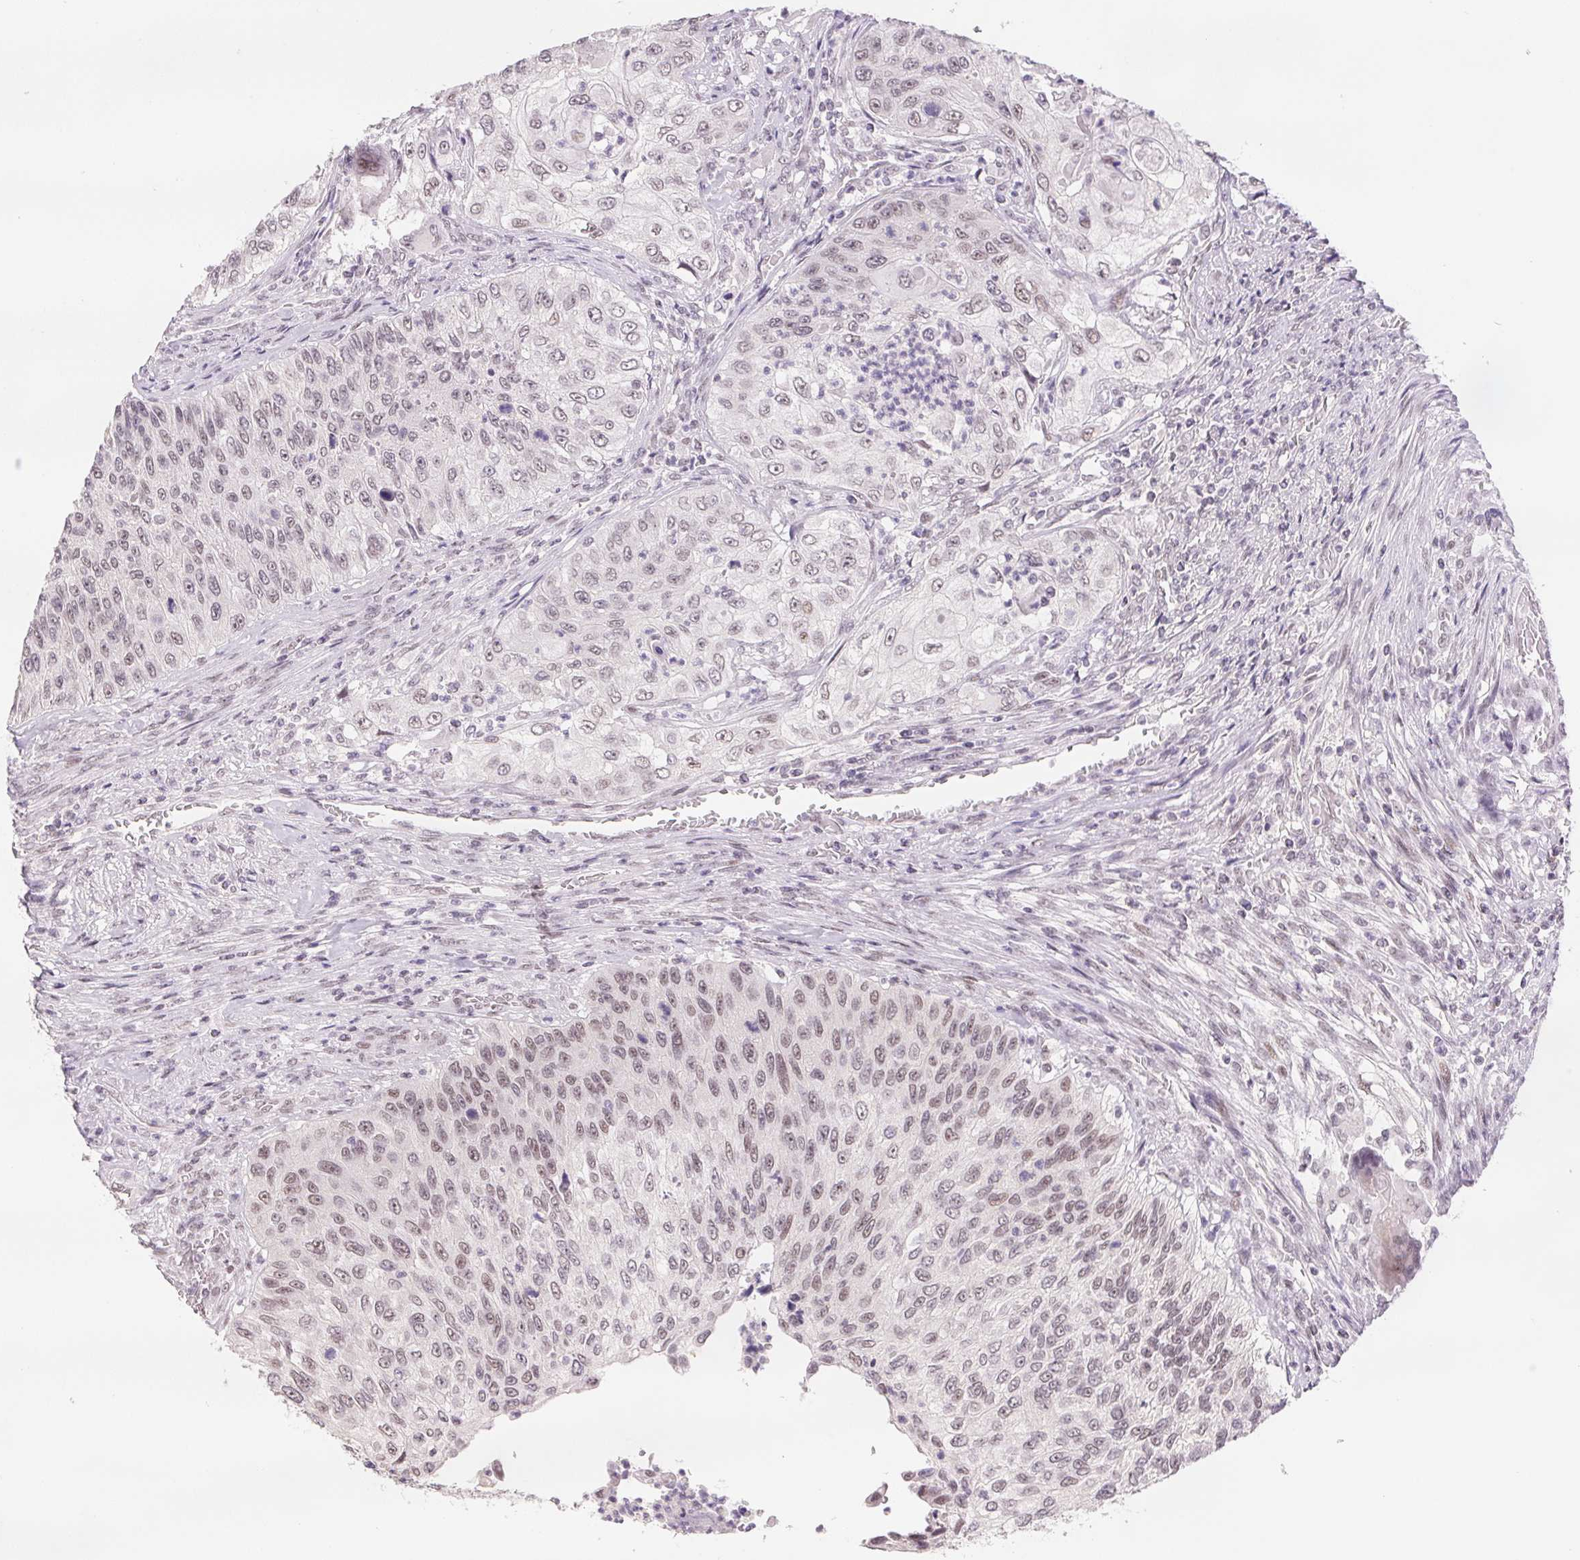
{"staining": {"intensity": "weak", "quantity": "25%-75%", "location": "nuclear"}, "tissue": "urothelial cancer", "cell_type": "Tumor cells", "image_type": "cancer", "snomed": [{"axis": "morphology", "description": "Urothelial carcinoma, High grade"}, {"axis": "topography", "description": "Urinary bladder"}], "caption": "This micrograph shows urothelial cancer stained with IHC to label a protein in brown. The nuclear of tumor cells show weak positivity for the protein. Nuclei are counter-stained blue.", "gene": "KDM4D", "patient": {"sex": "female", "age": 60}}